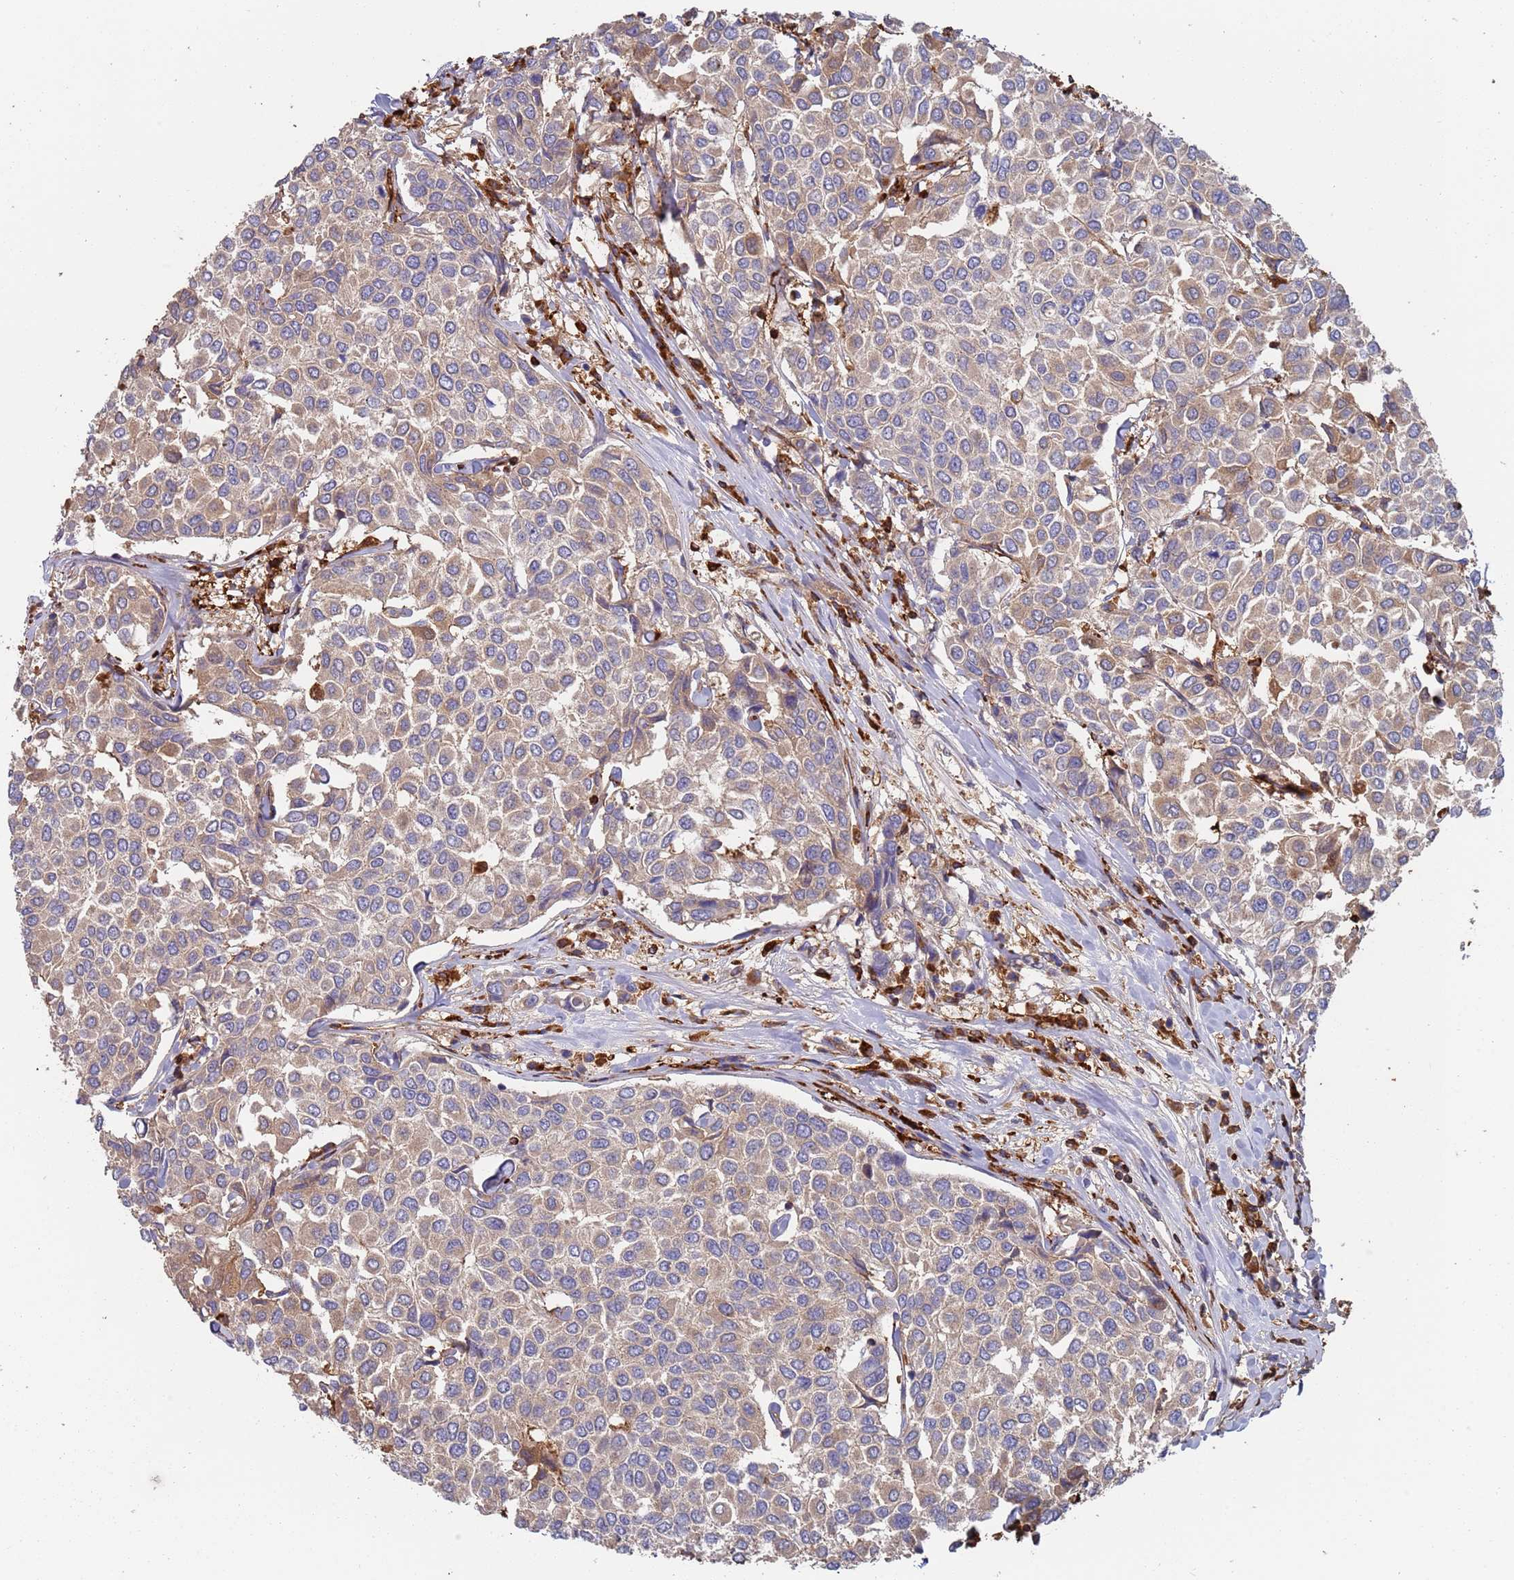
{"staining": {"intensity": "moderate", "quantity": "25%-75%", "location": "cytoplasmic/membranous"}, "tissue": "breast cancer", "cell_type": "Tumor cells", "image_type": "cancer", "snomed": [{"axis": "morphology", "description": "Duct carcinoma"}, {"axis": "topography", "description": "Breast"}], "caption": "Breast intraductal carcinoma was stained to show a protein in brown. There is medium levels of moderate cytoplasmic/membranous staining in approximately 25%-75% of tumor cells. (Stains: DAB (3,3'-diaminobenzidine) in brown, nuclei in blue, Microscopy: brightfield microscopy at high magnification).", "gene": "MALRD1", "patient": {"sex": "female", "age": 55}}